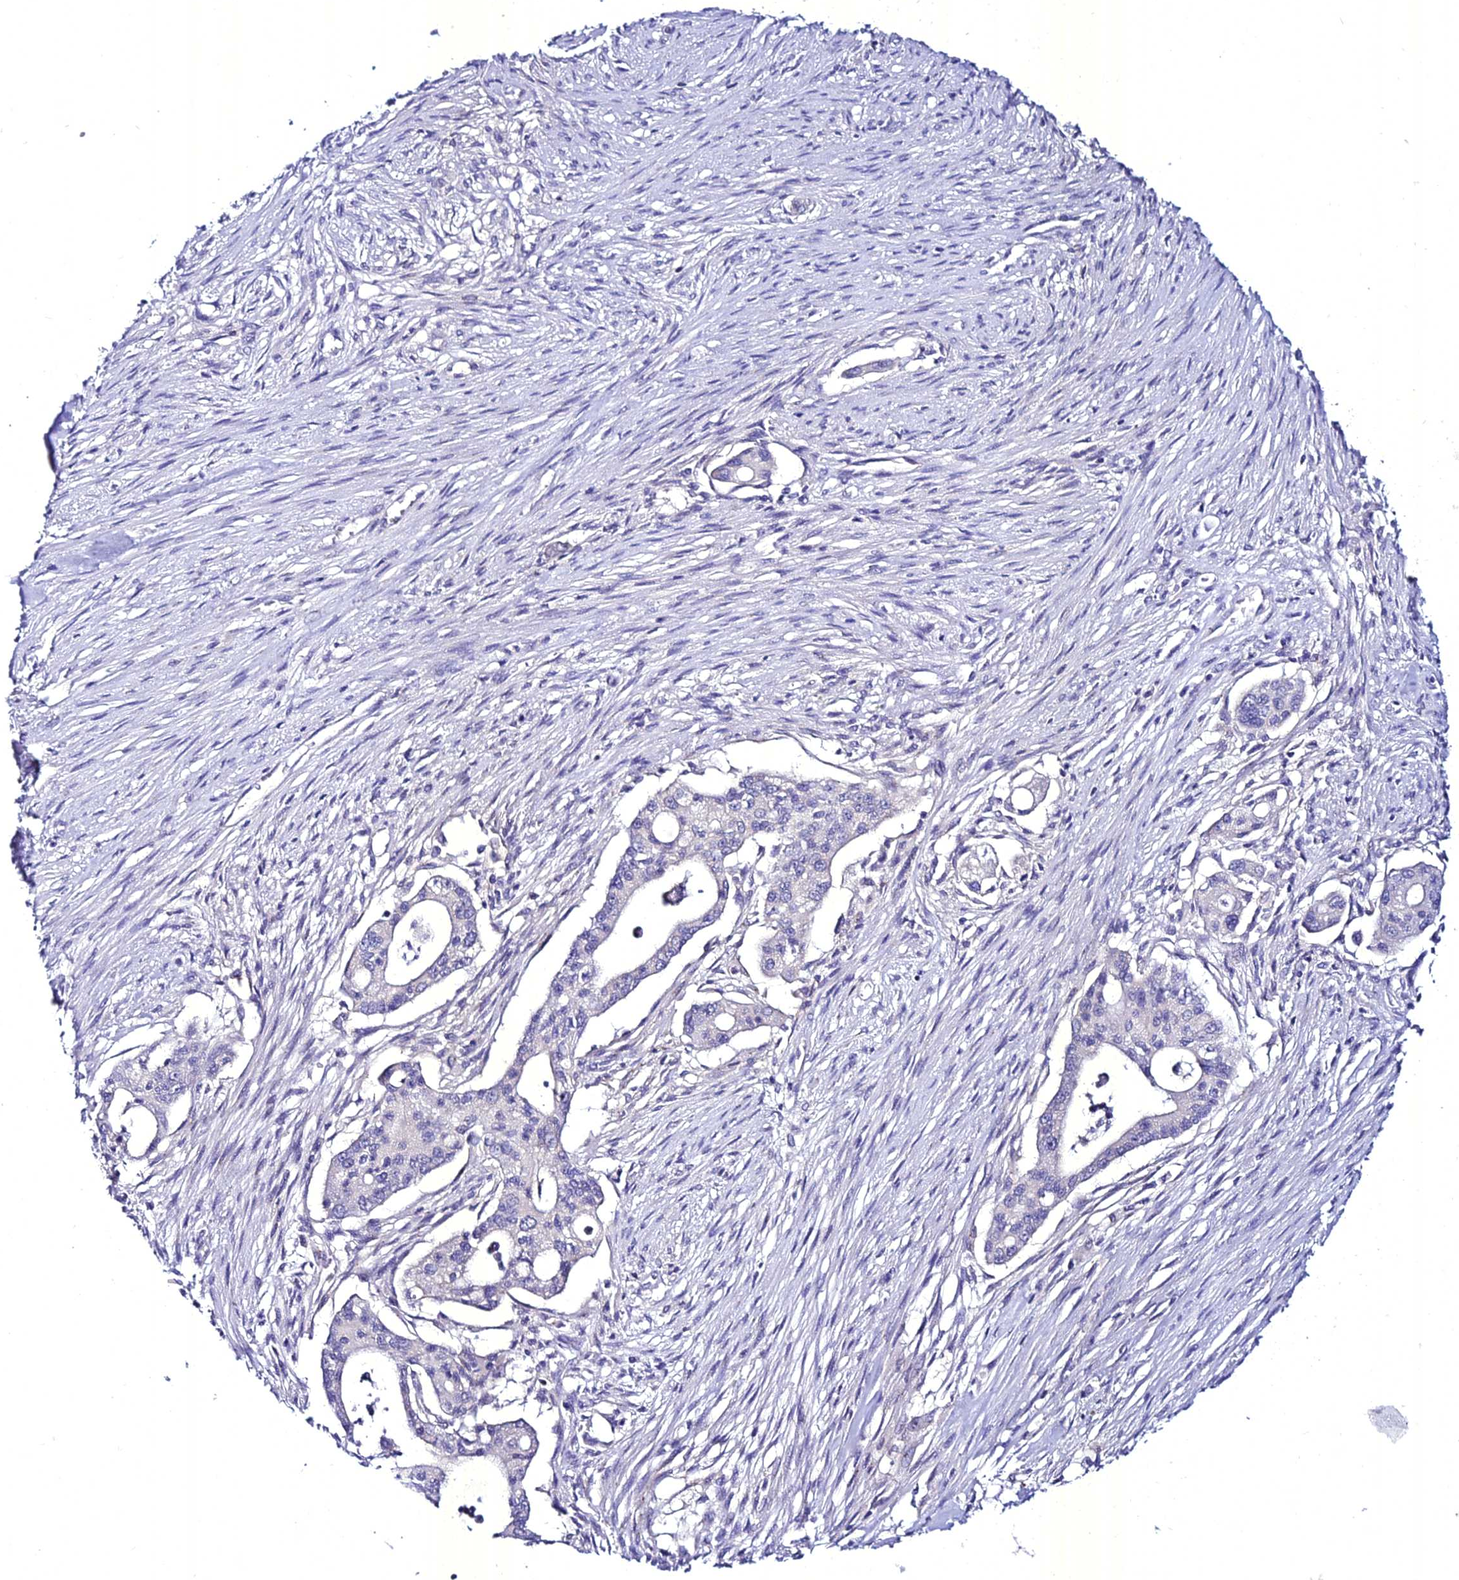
{"staining": {"intensity": "negative", "quantity": "none", "location": "none"}, "tissue": "pancreatic cancer", "cell_type": "Tumor cells", "image_type": "cancer", "snomed": [{"axis": "morphology", "description": "Adenocarcinoma, NOS"}, {"axis": "topography", "description": "Pancreas"}], "caption": "IHC of adenocarcinoma (pancreatic) shows no expression in tumor cells.", "gene": "ATG16L2", "patient": {"sex": "male", "age": 46}}